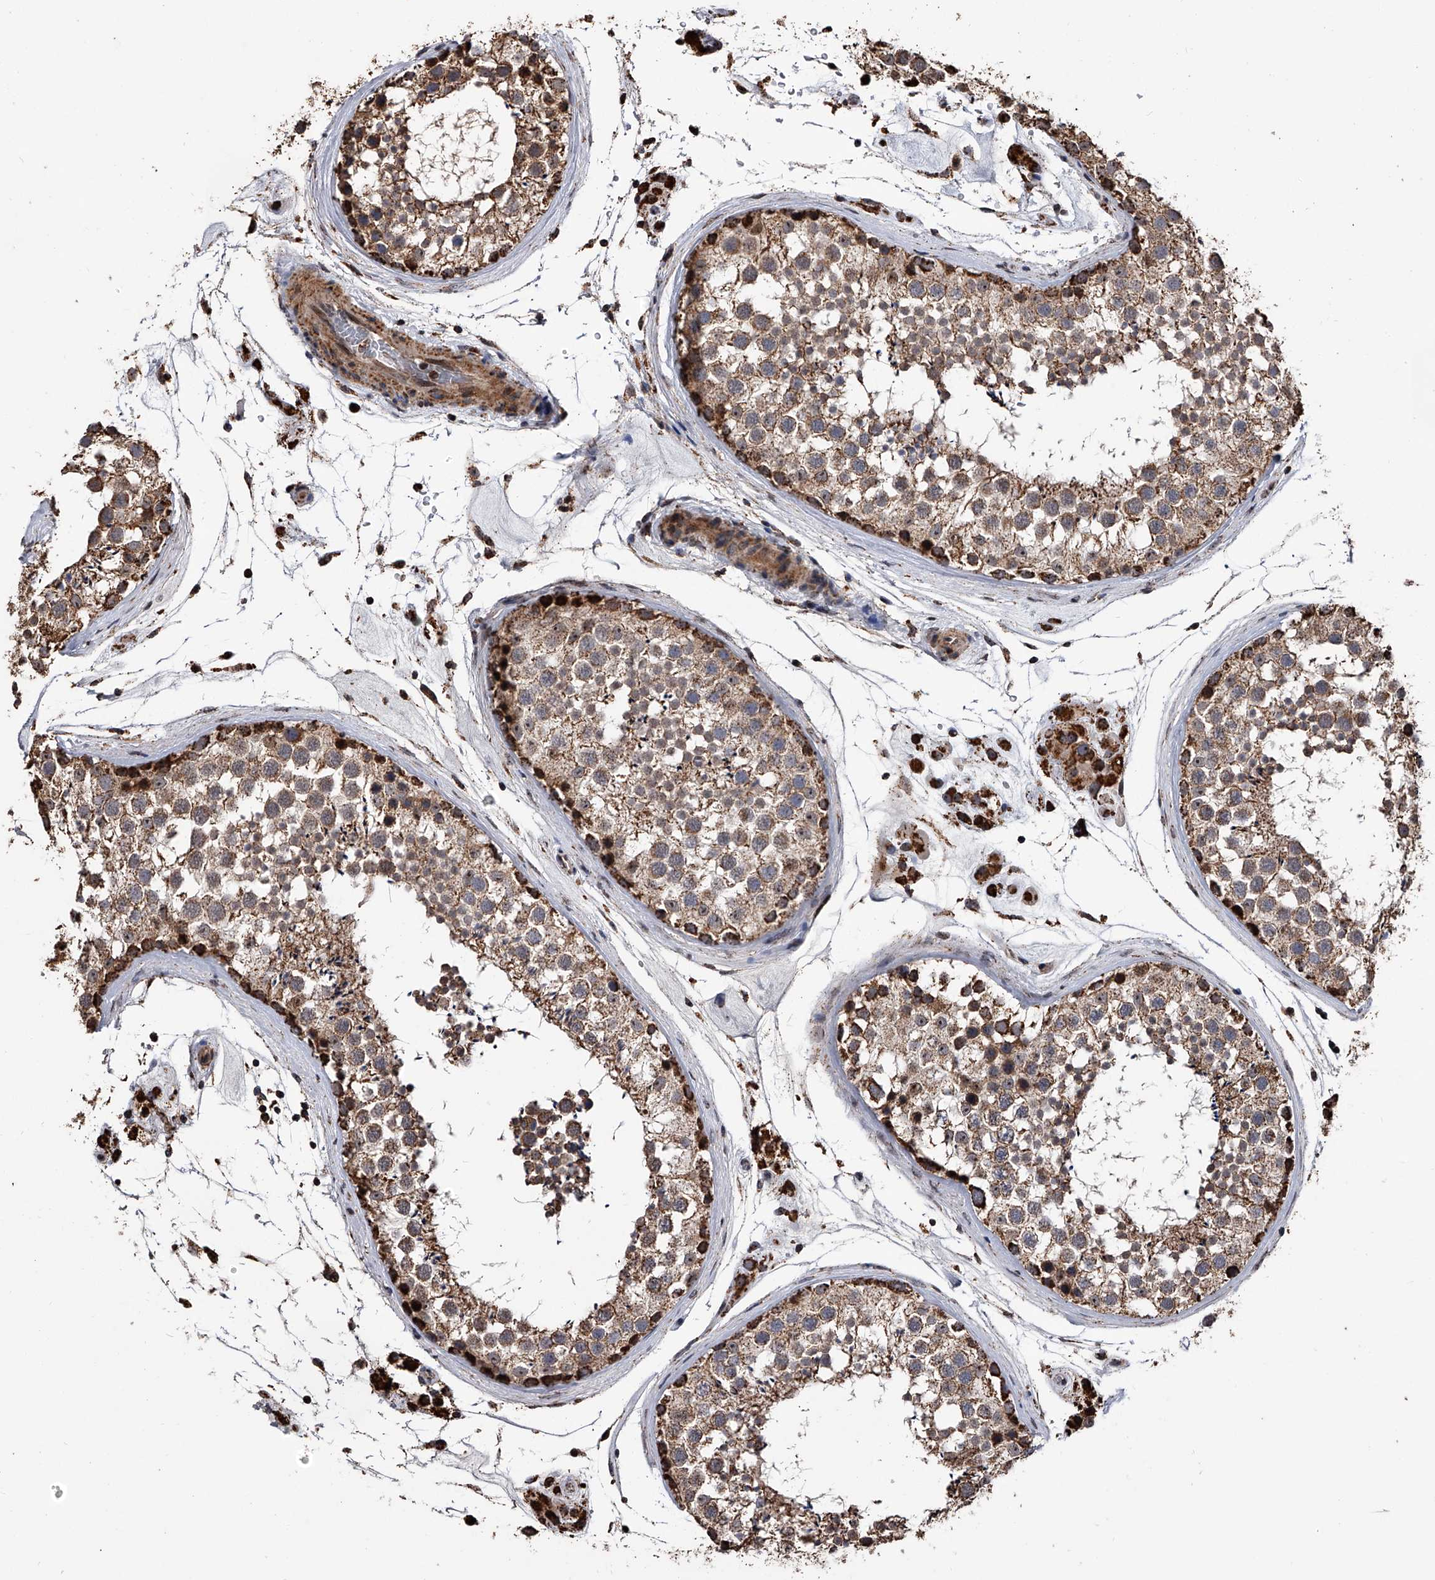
{"staining": {"intensity": "strong", "quantity": "25%-75%", "location": "cytoplasmic/membranous,nuclear"}, "tissue": "testis", "cell_type": "Cells in seminiferous ducts", "image_type": "normal", "snomed": [{"axis": "morphology", "description": "Normal tissue, NOS"}, {"axis": "topography", "description": "Testis"}], "caption": "A brown stain highlights strong cytoplasmic/membranous,nuclear expression of a protein in cells in seminiferous ducts of benign human testis.", "gene": "SMPDL3A", "patient": {"sex": "male", "age": 46}}